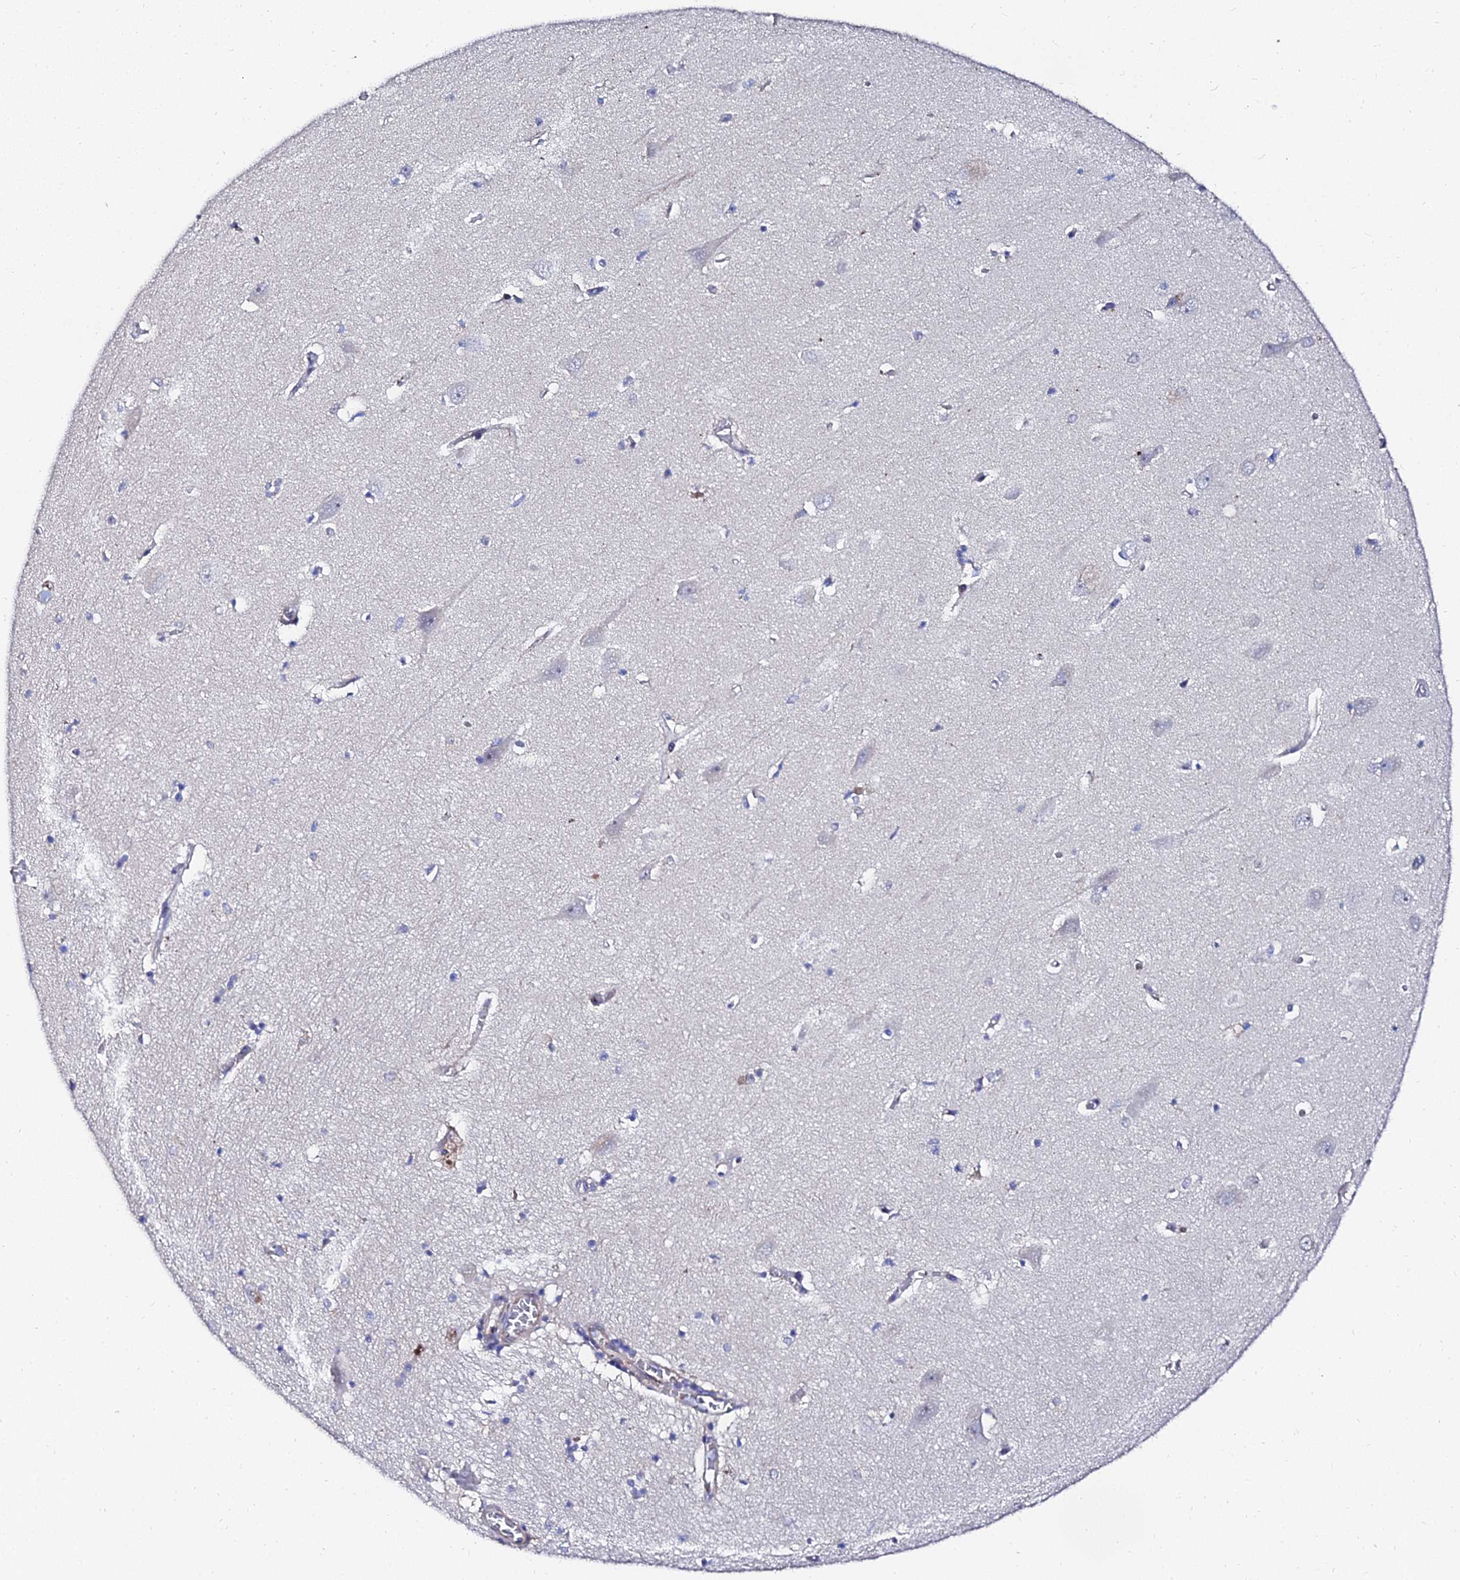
{"staining": {"intensity": "negative", "quantity": "none", "location": "none"}, "tissue": "hippocampus", "cell_type": "Glial cells", "image_type": "normal", "snomed": [{"axis": "morphology", "description": "Normal tissue, NOS"}, {"axis": "topography", "description": "Hippocampus"}], "caption": "Protein analysis of benign hippocampus shows no significant staining in glial cells.", "gene": "BORCS8", "patient": {"sex": "female", "age": 64}}